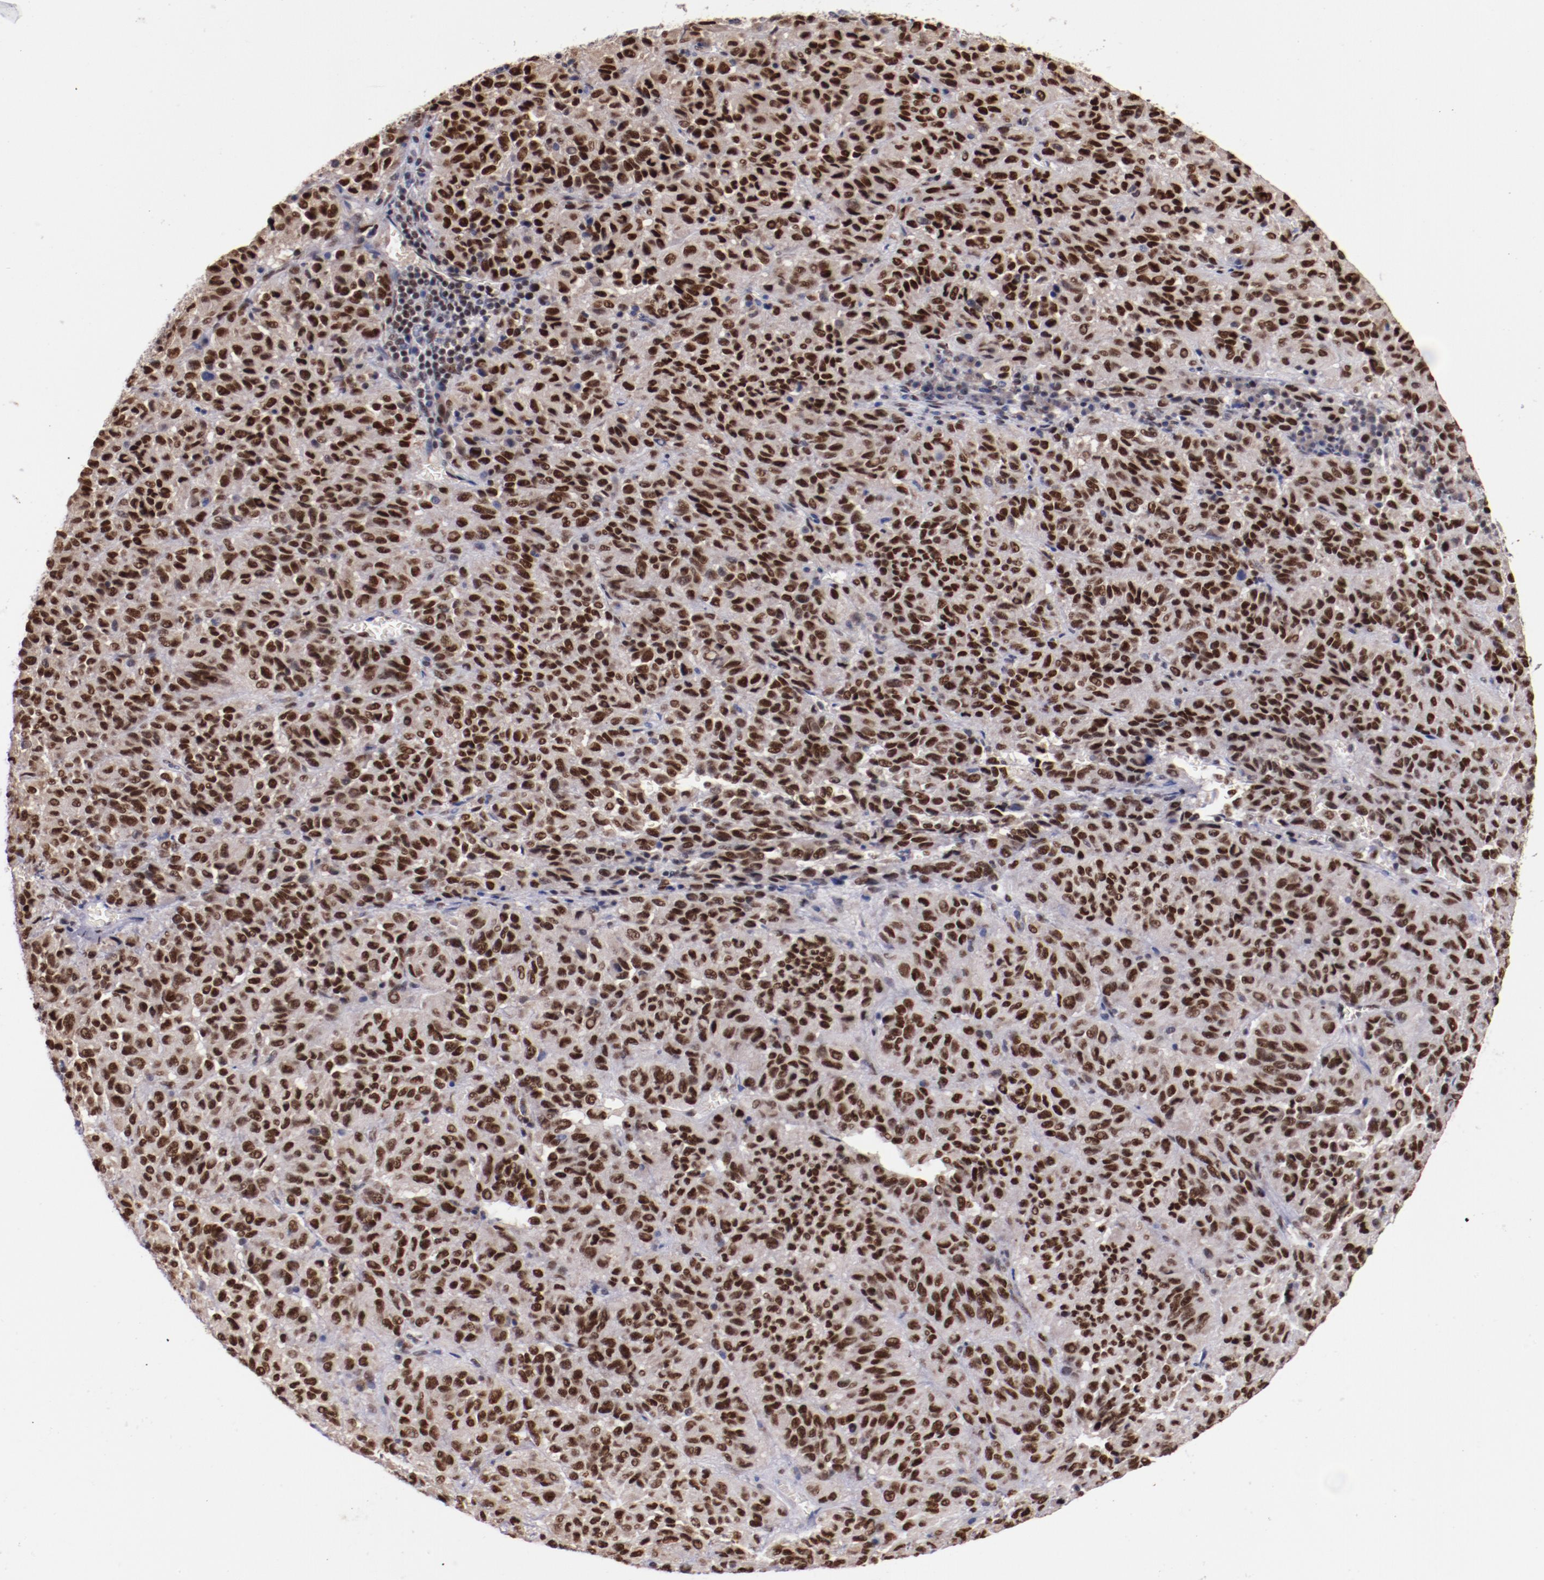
{"staining": {"intensity": "moderate", "quantity": ">75%", "location": "nuclear"}, "tissue": "melanoma", "cell_type": "Tumor cells", "image_type": "cancer", "snomed": [{"axis": "morphology", "description": "Malignant melanoma, Metastatic site"}, {"axis": "topography", "description": "Lung"}], "caption": "Melanoma stained with a brown dye shows moderate nuclear positive positivity in approximately >75% of tumor cells.", "gene": "SRF", "patient": {"sex": "male", "age": 64}}